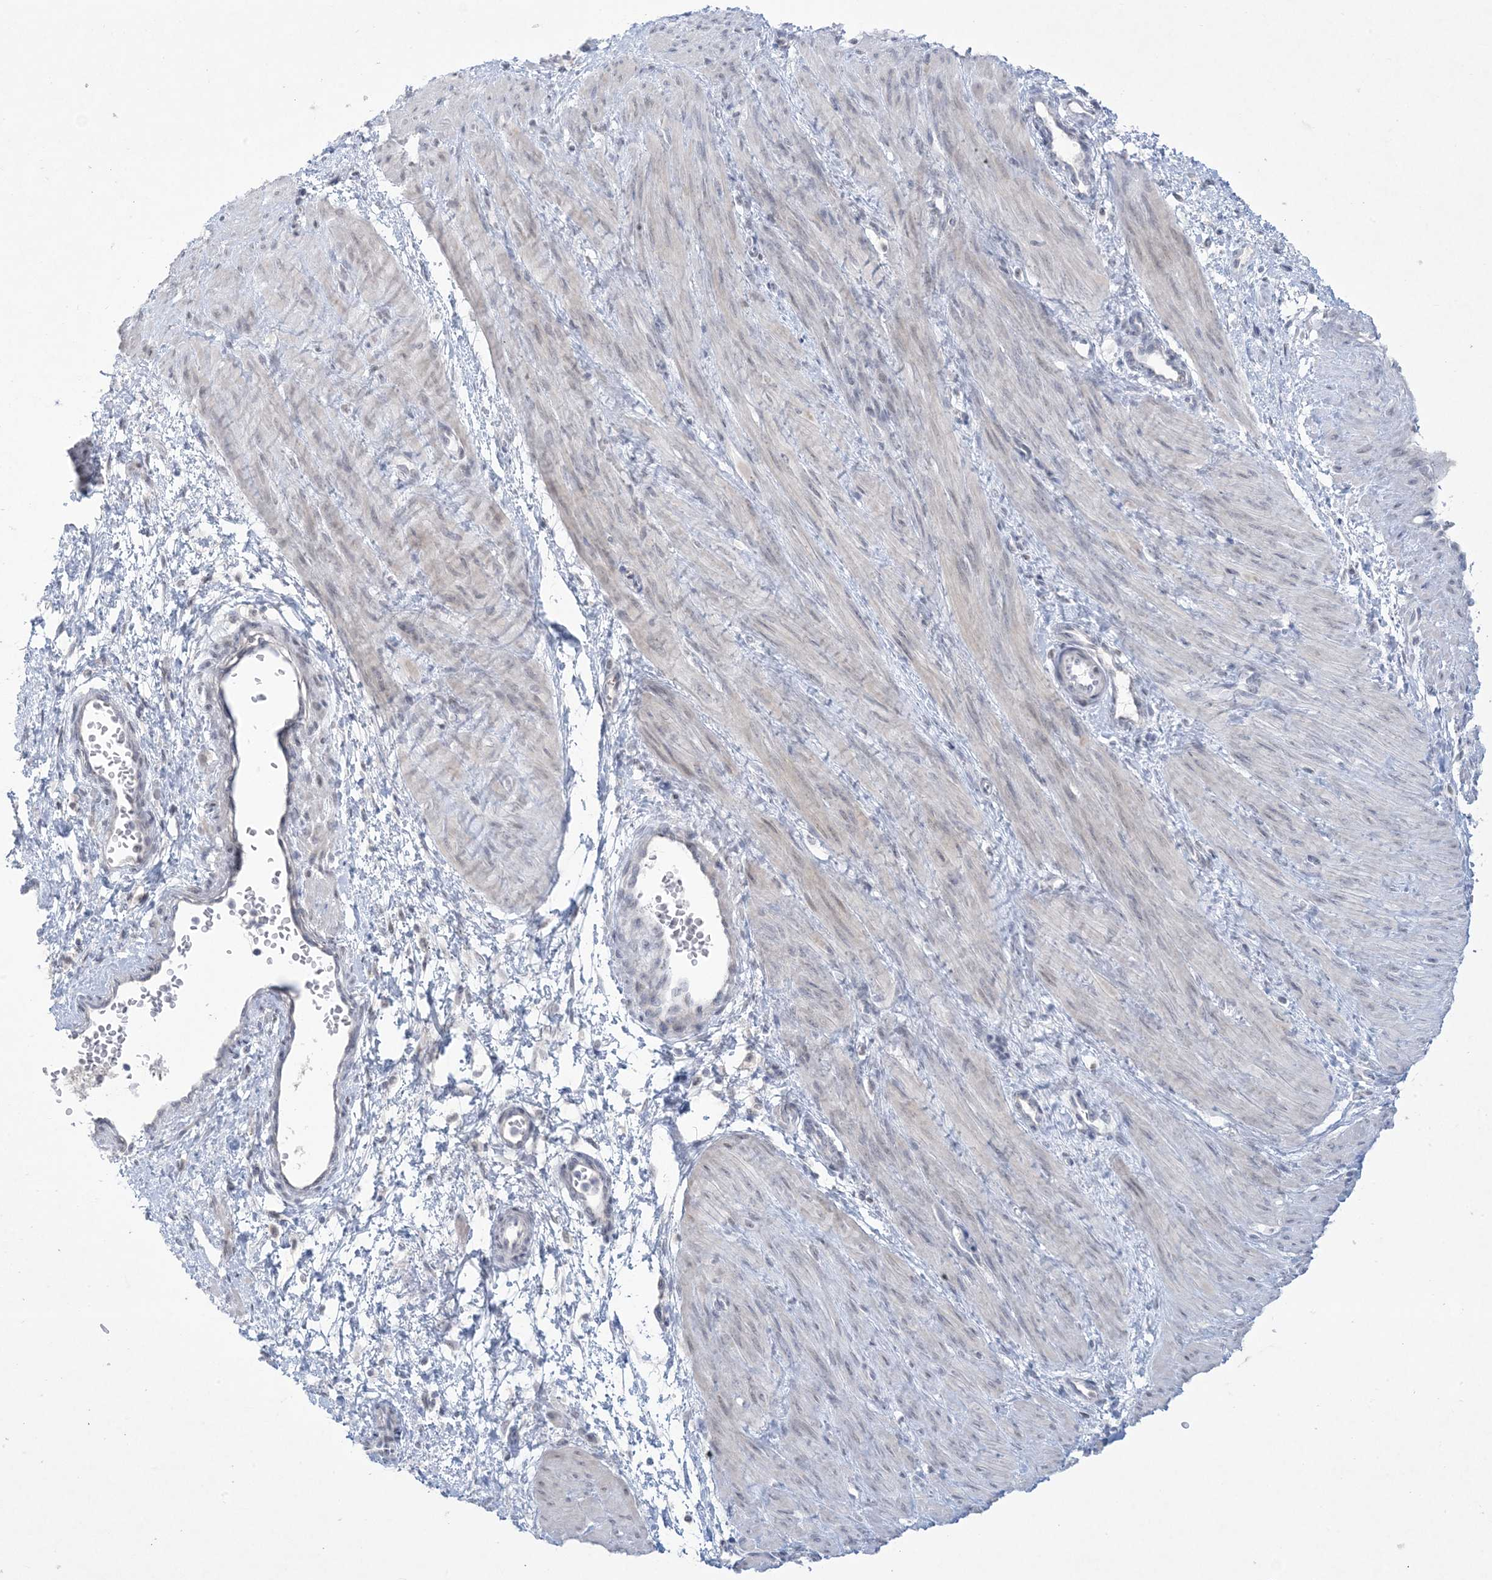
{"staining": {"intensity": "weak", "quantity": "<25%", "location": "nuclear"}, "tissue": "smooth muscle", "cell_type": "Smooth muscle cells", "image_type": "normal", "snomed": [{"axis": "morphology", "description": "Normal tissue, NOS"}, {"axis": "topography", "description": "Endometrium"}], "caption": "High magnification brightfield microscopy of benign smooth muscle stained with DAB (3,3'-diaminobenzidine) (brown) and counterstained with hematoxylin (blue): smooth muscle cells show no significant positivity.", "gene": "HOMEZ", "patient": {"sex": "female", "age": 33}}